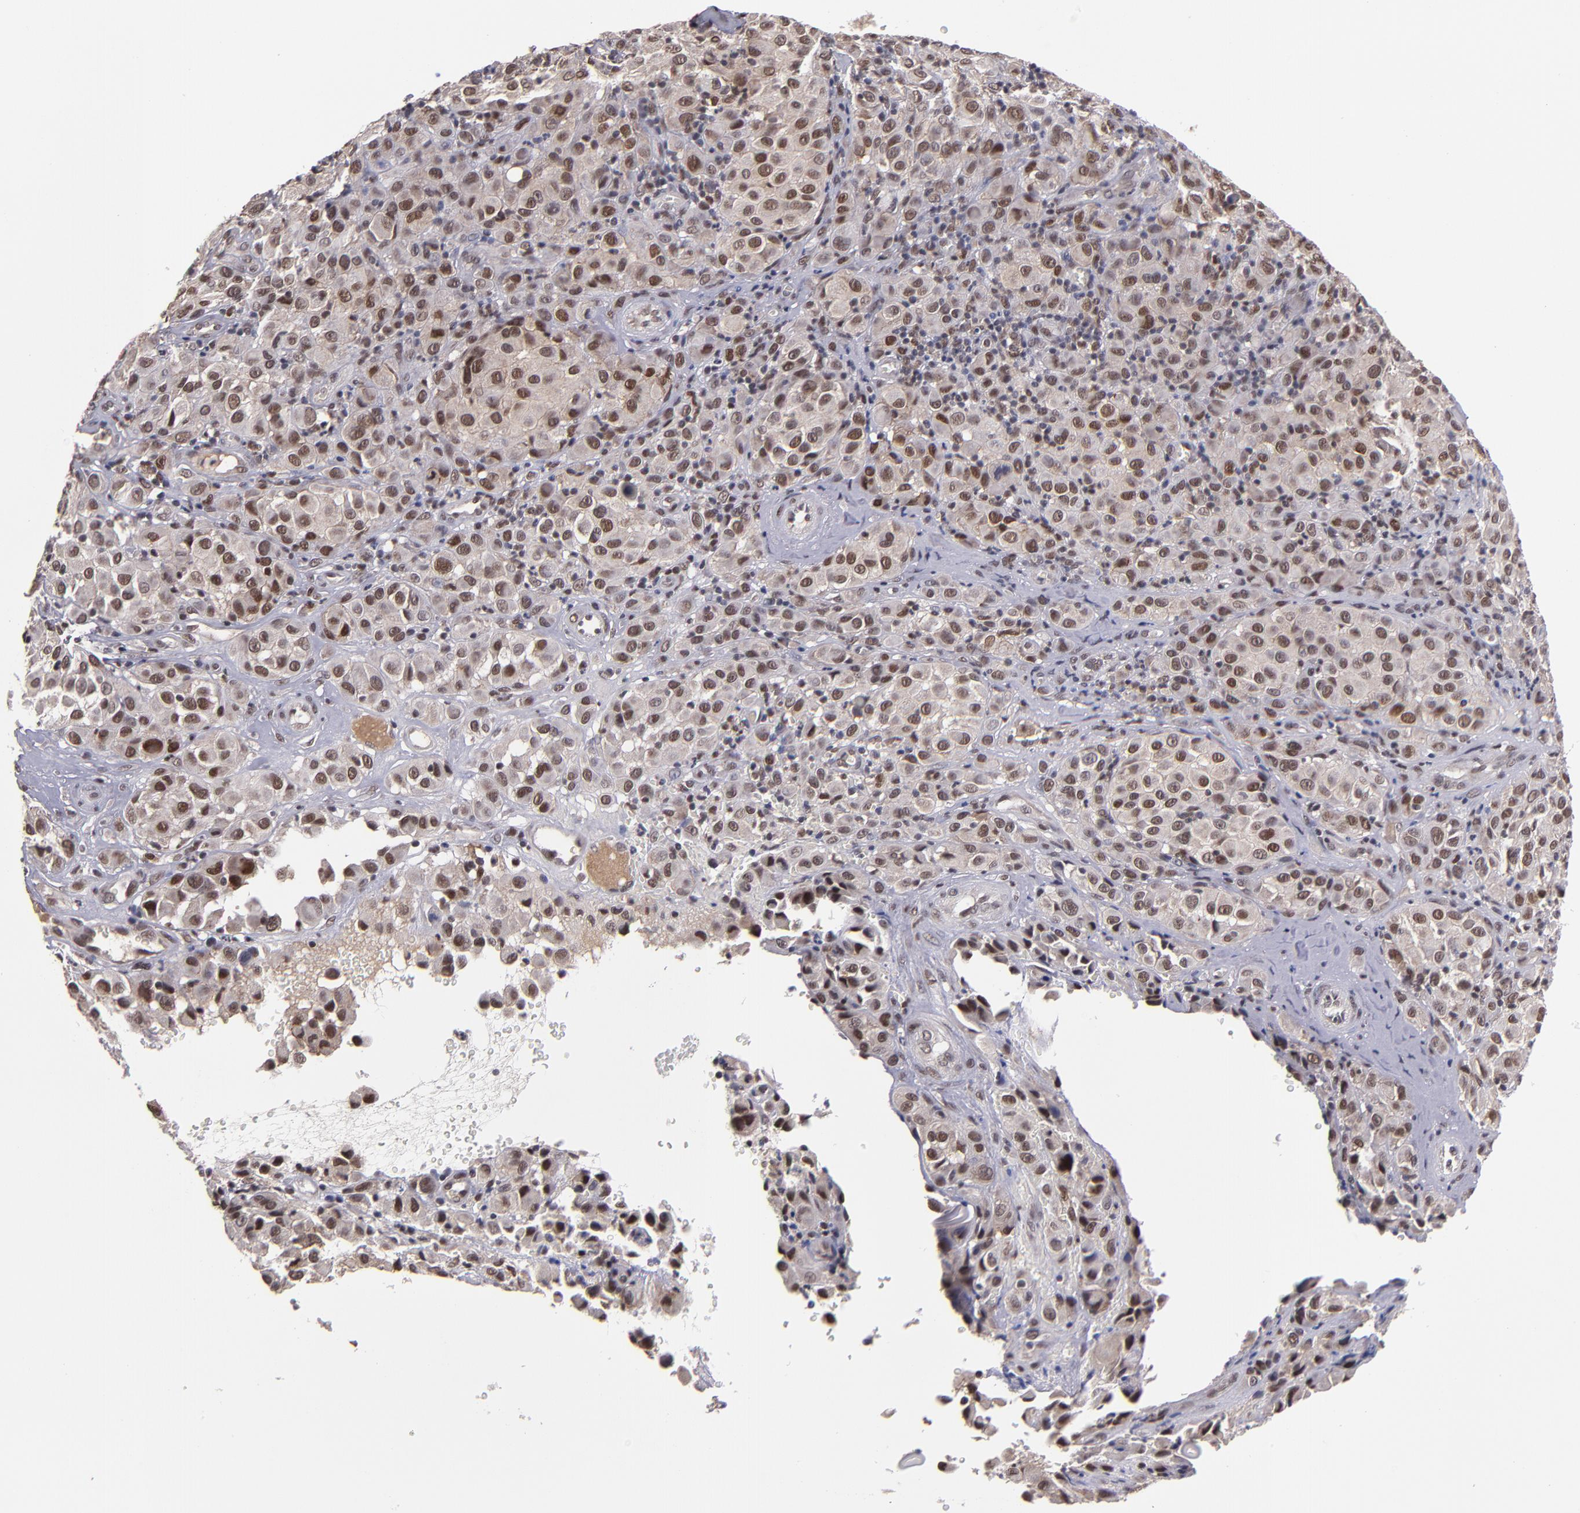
{"staining": {"intensity": "moderate", "quantity": ">75%", "location": "cytoplasmic/membranous,nuclear"}, "tissue": "melanoma", "cell_type": "Tumor cells", "image_type": "cancer", "snomed": [{"axis": "morphology", "description": "Malignant melanoma, NOS"}, {"axis": "topography", "description": "Skin"}], "caption": "DAB (3,3'-diaminobenzidine) immunohistochemical staining of melanoma shows moderate cytoplasmic/membranous and nuclear protein positivity in about >75% of tumor cells.", "gene": "EP300", "patient": {"sex": "female", "age": 21}}